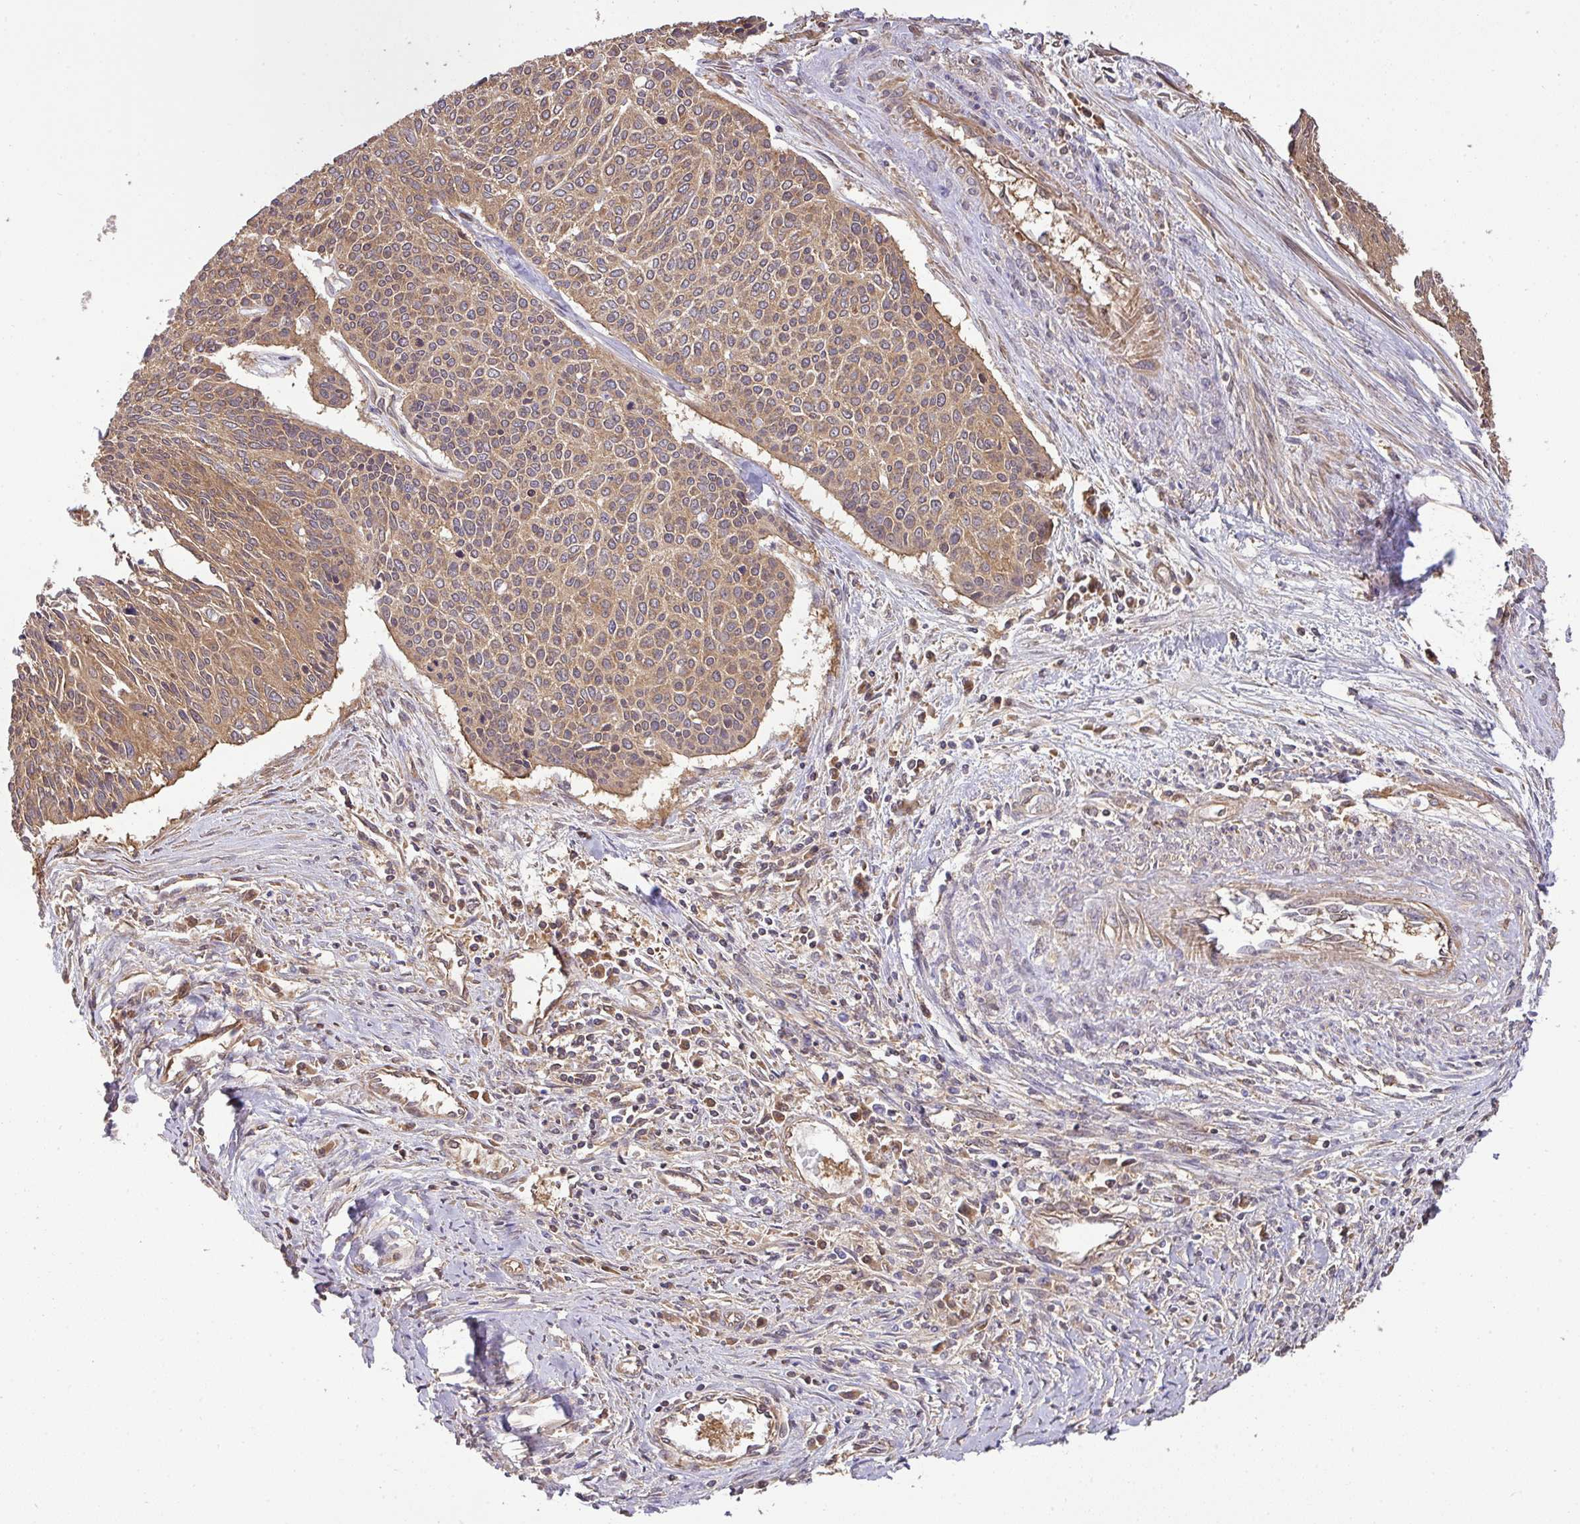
{"staining": {"intensity": "moderate", "quantity": ">75%", "location": "cytoplasmic/membranous"}, "tissue": "cervical cancer", "cell_type": "Tumor cells", "image_type": "cancer", "snomed": [{"axis": "morphology", "description": "Squamous cell carcinoma, NOS"}, {"axis": "topography", "description": "Cervix"}], "caption": "Immunohistochemistry of human cervical squamous cell carcinoma exhibits medium levels of moderate cytoplasmic/membranous positivity in about >75% of tumor cells.", "gene": "GSPT1", "patient": {"sex": "female", "age": 55}}